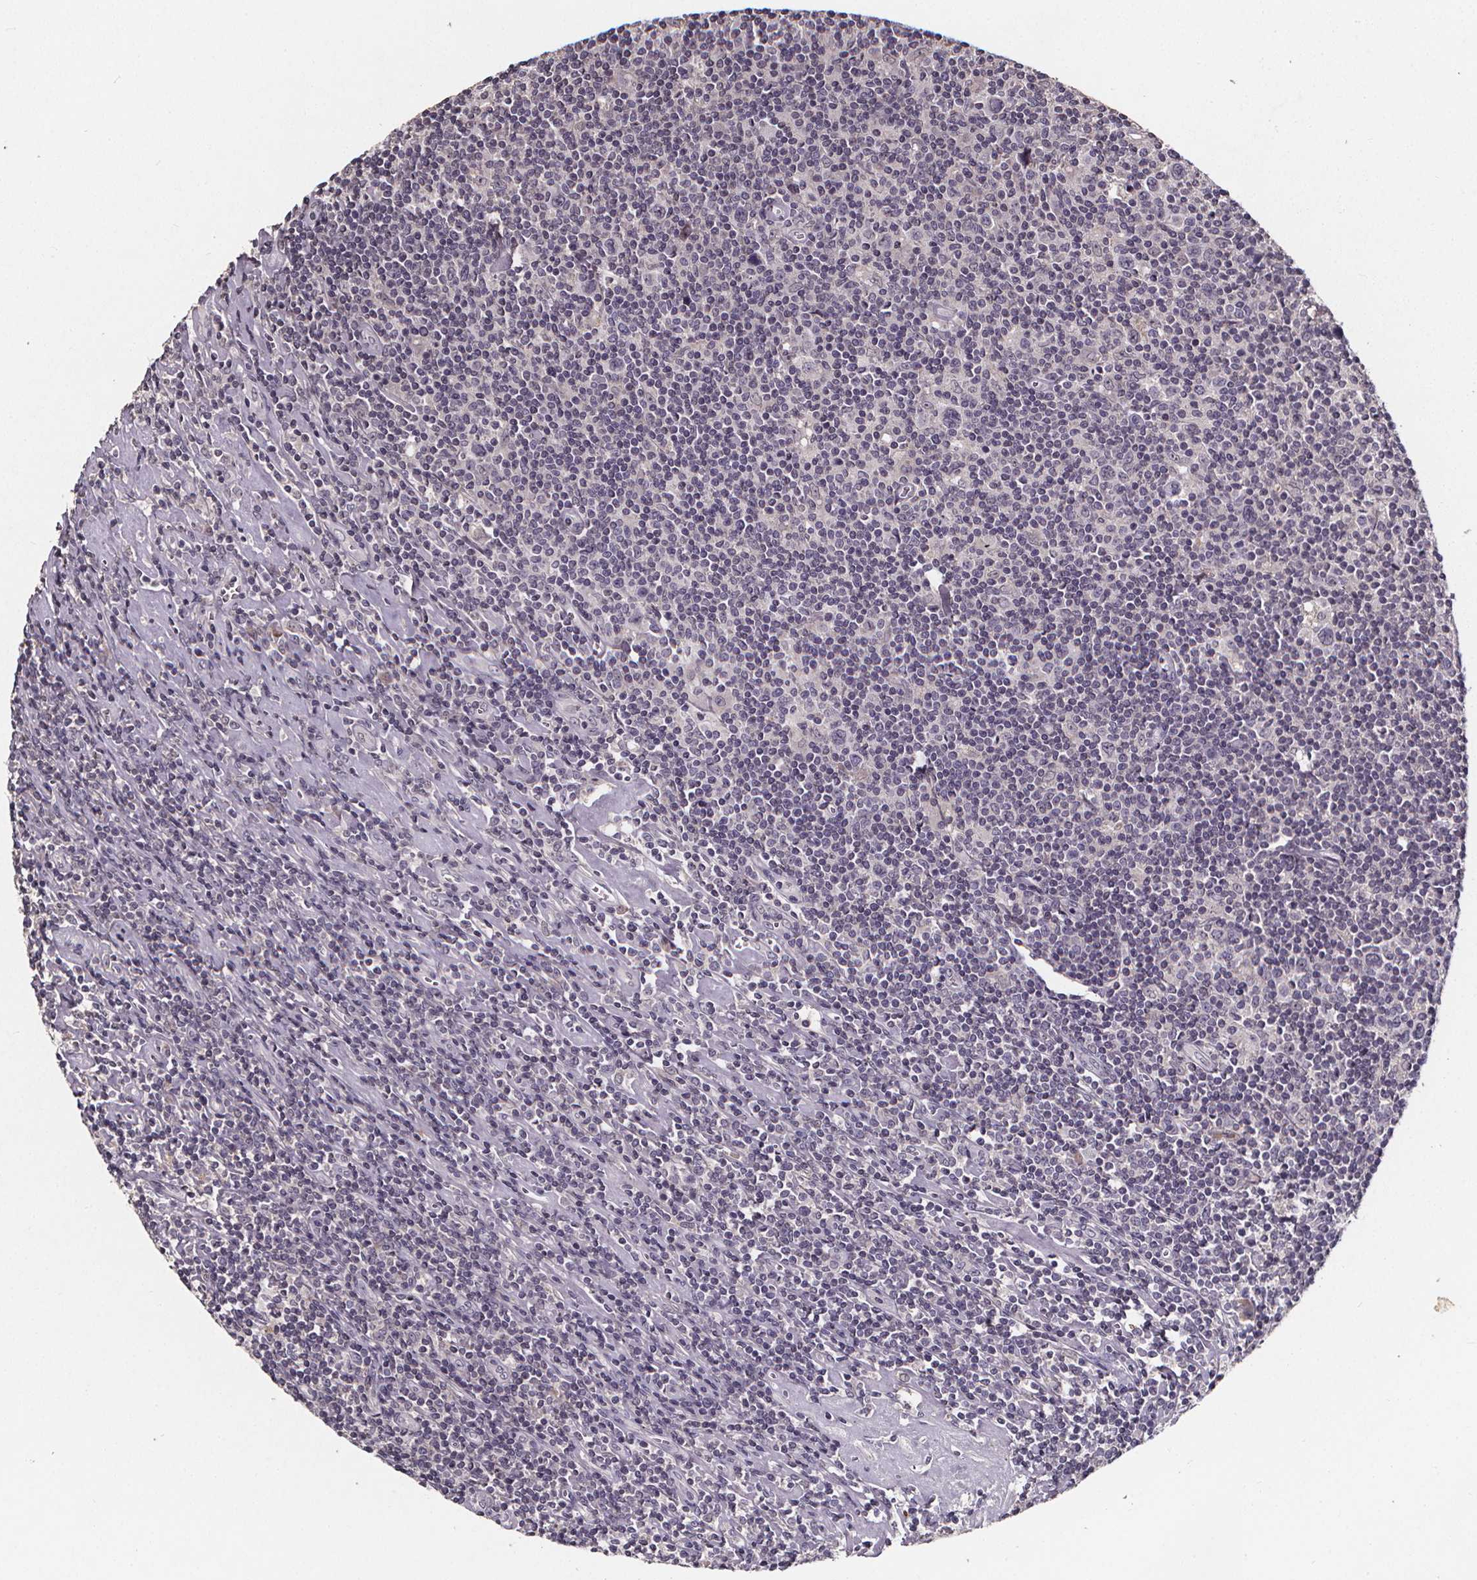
{"staining": {"intensity": "negative", "quantity": "none", "location": "none"}, "tissue": "lymphoma", "cell_type": "Tumor cells", "image_type": "cancer", "snomed": [{"axis": "morphology", "description": "Hodgkin's disease, NOS"}, {"axis": "topography", "description": "Lymph node"}], "caption": "Lymphoma stained for a protein using immunohistochemistry reveals no positivity tumor cells.", "gene": "SPAG8", "patient": {"sex": "male", "age": 40}}